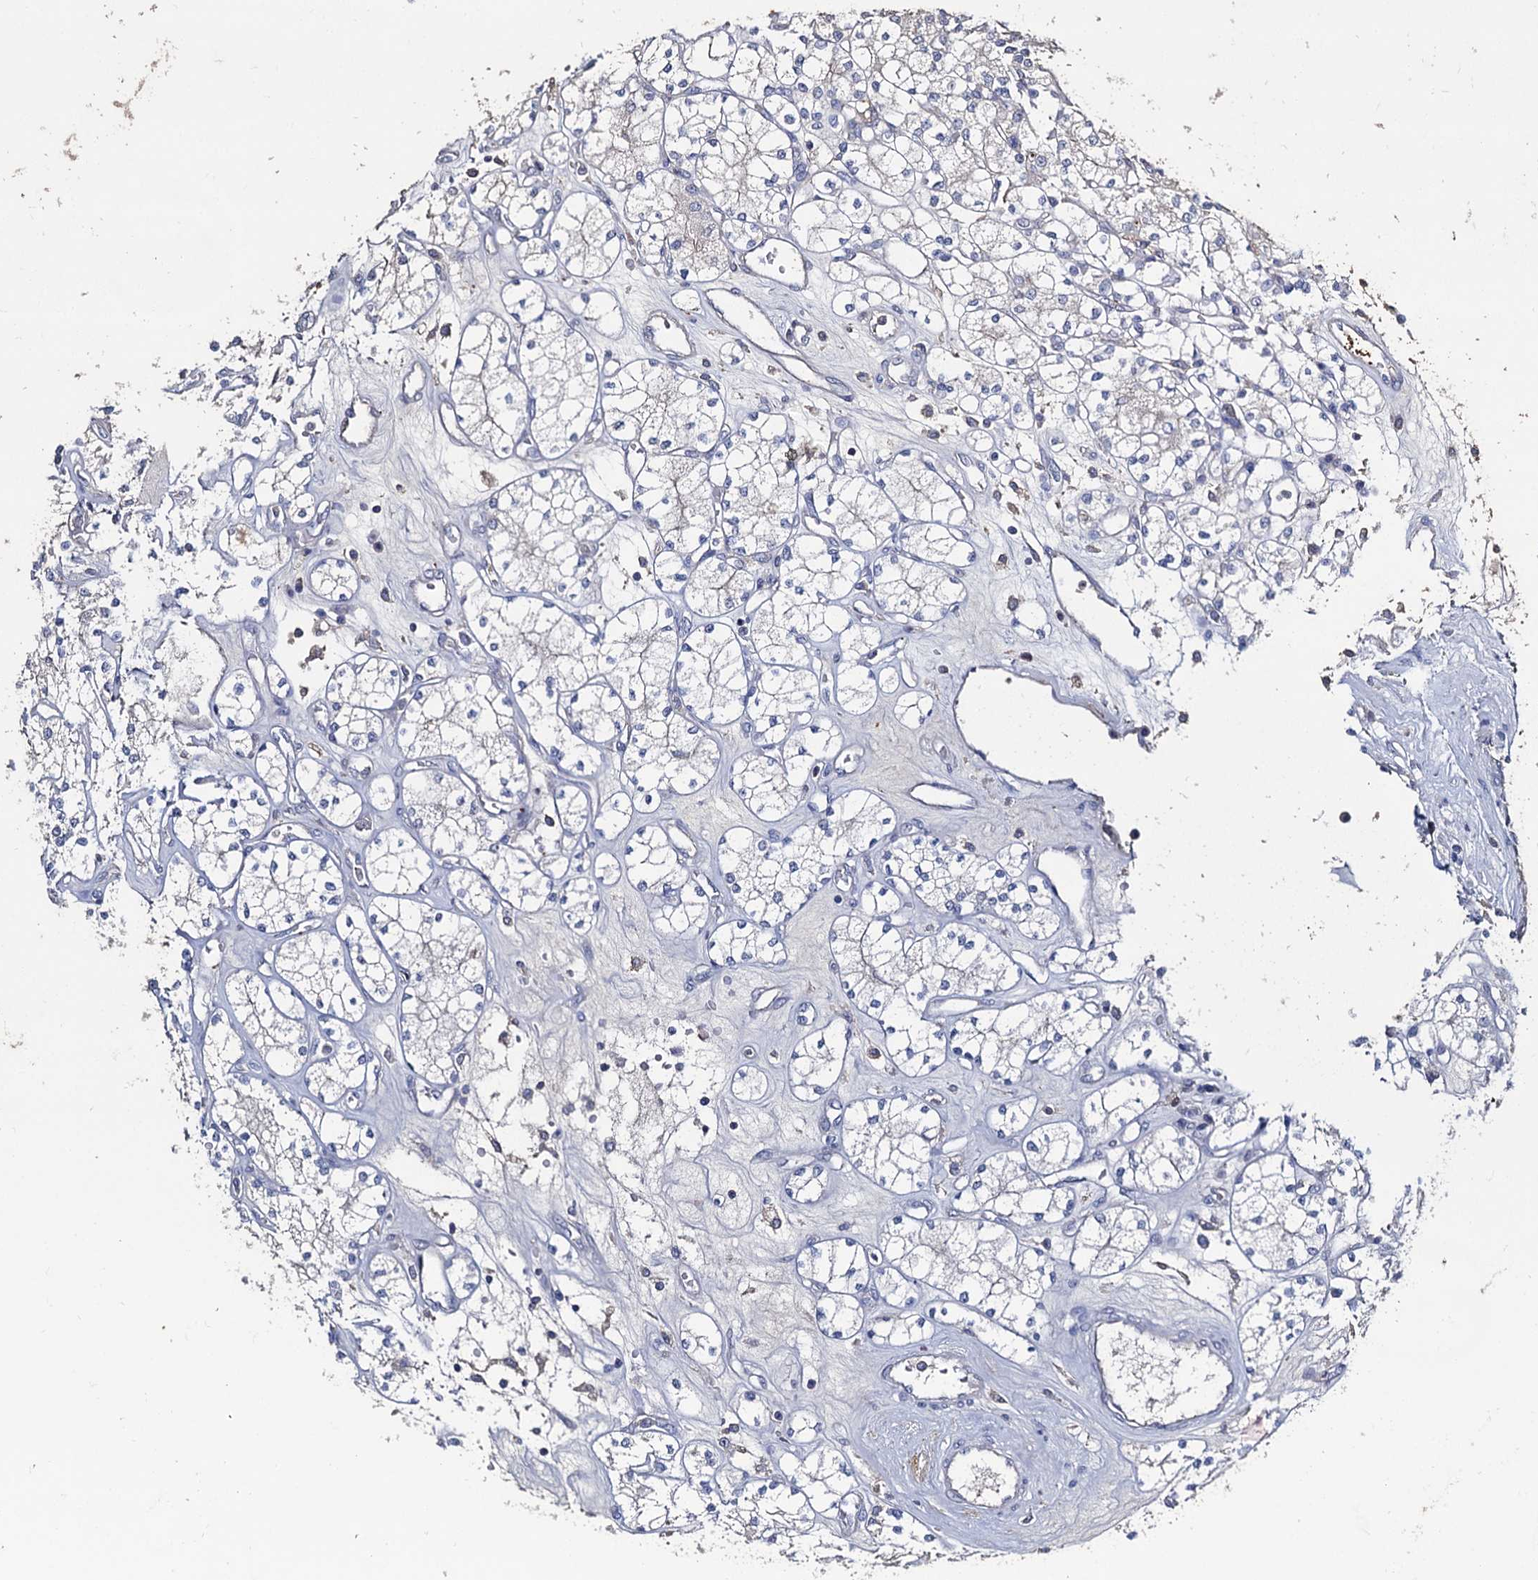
{"staining": {"intensity": "negative", "quantity": "none", "location": "none"}, "tissue": "renal cancer", "cell_type": "Tumor cells", "image_type": "cancer", "snomed": [{"axis": "morphology", "description": "Adenocarcinoma, NOS"}, {"axis": "topography", "description": "Kidney"}], "caption": "This is an IHC micrograph of renal cancer. There is no staining in tumor cells.", "gene": "DNAH6", "patient": {"sex": "male", "age": 77}}